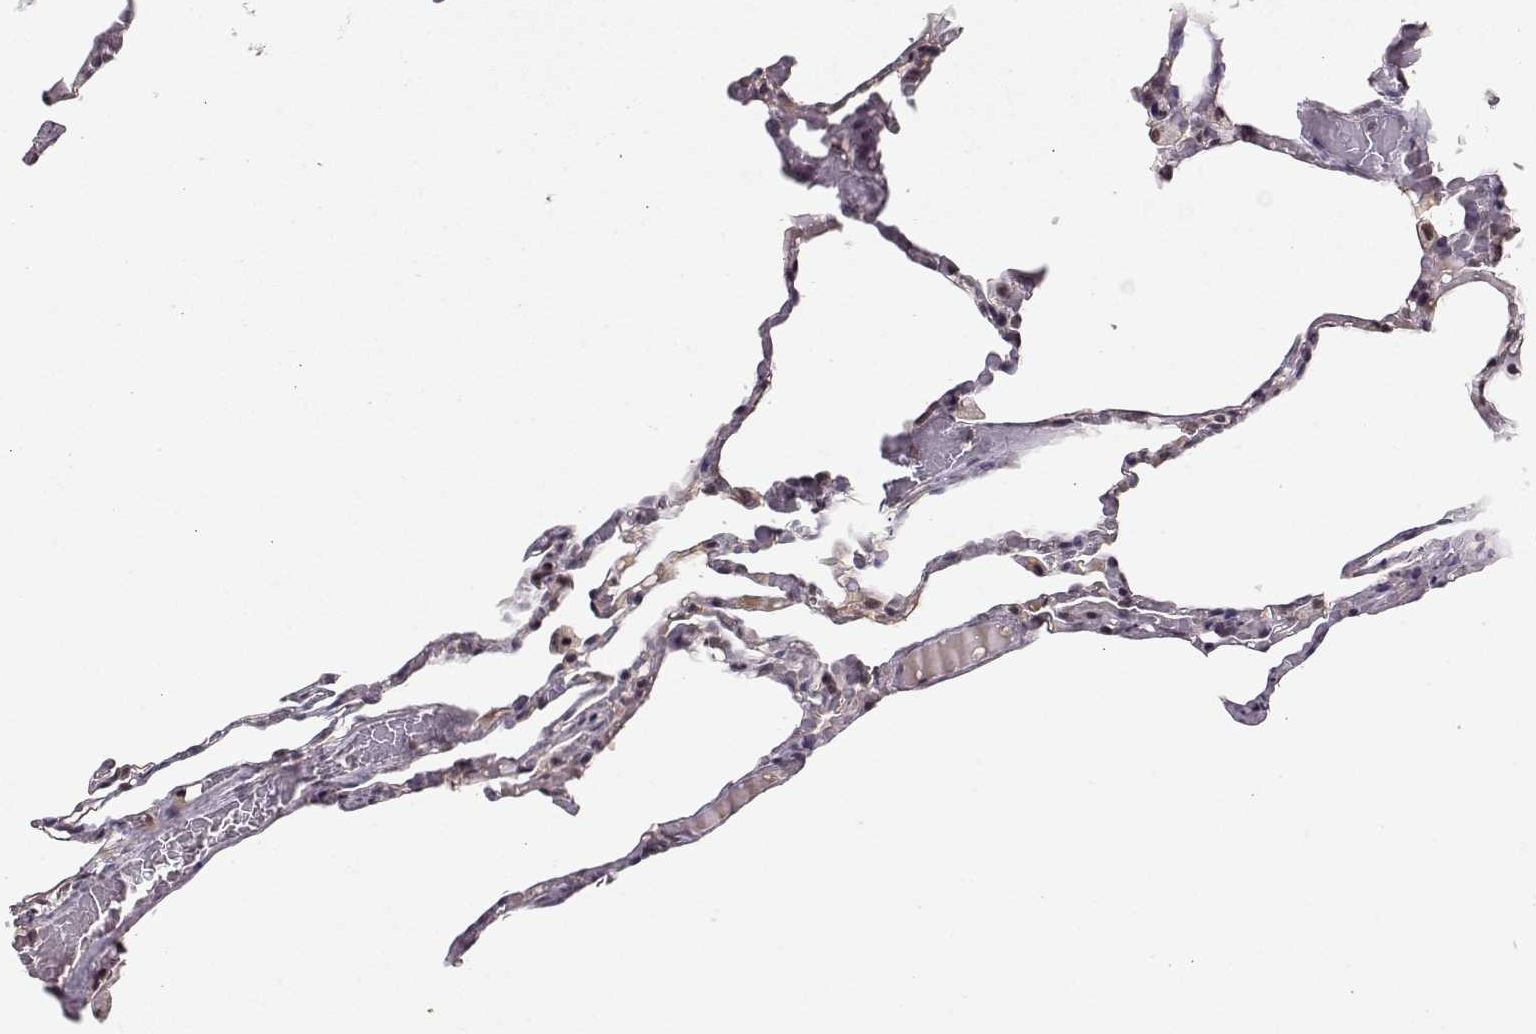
{"staining": {"intensity": "negative", "quantity": "none", "location": "none"}, "tissue": "lung", "cell_type": "Alveolar cells", "image_type": "normal", "snomed": [{"axis": "morphology", "description": "Normal tissue, NOS"}, {"axis": "topography", "description": "Lung"}], "caption": "This is a micrograph of immunohistochemistry (IHC) staining of normal lung, which shows no positivity in alveolar cells.", "gene": "CSNK2A1", "patient": {"sex": "female", "age": 43}}